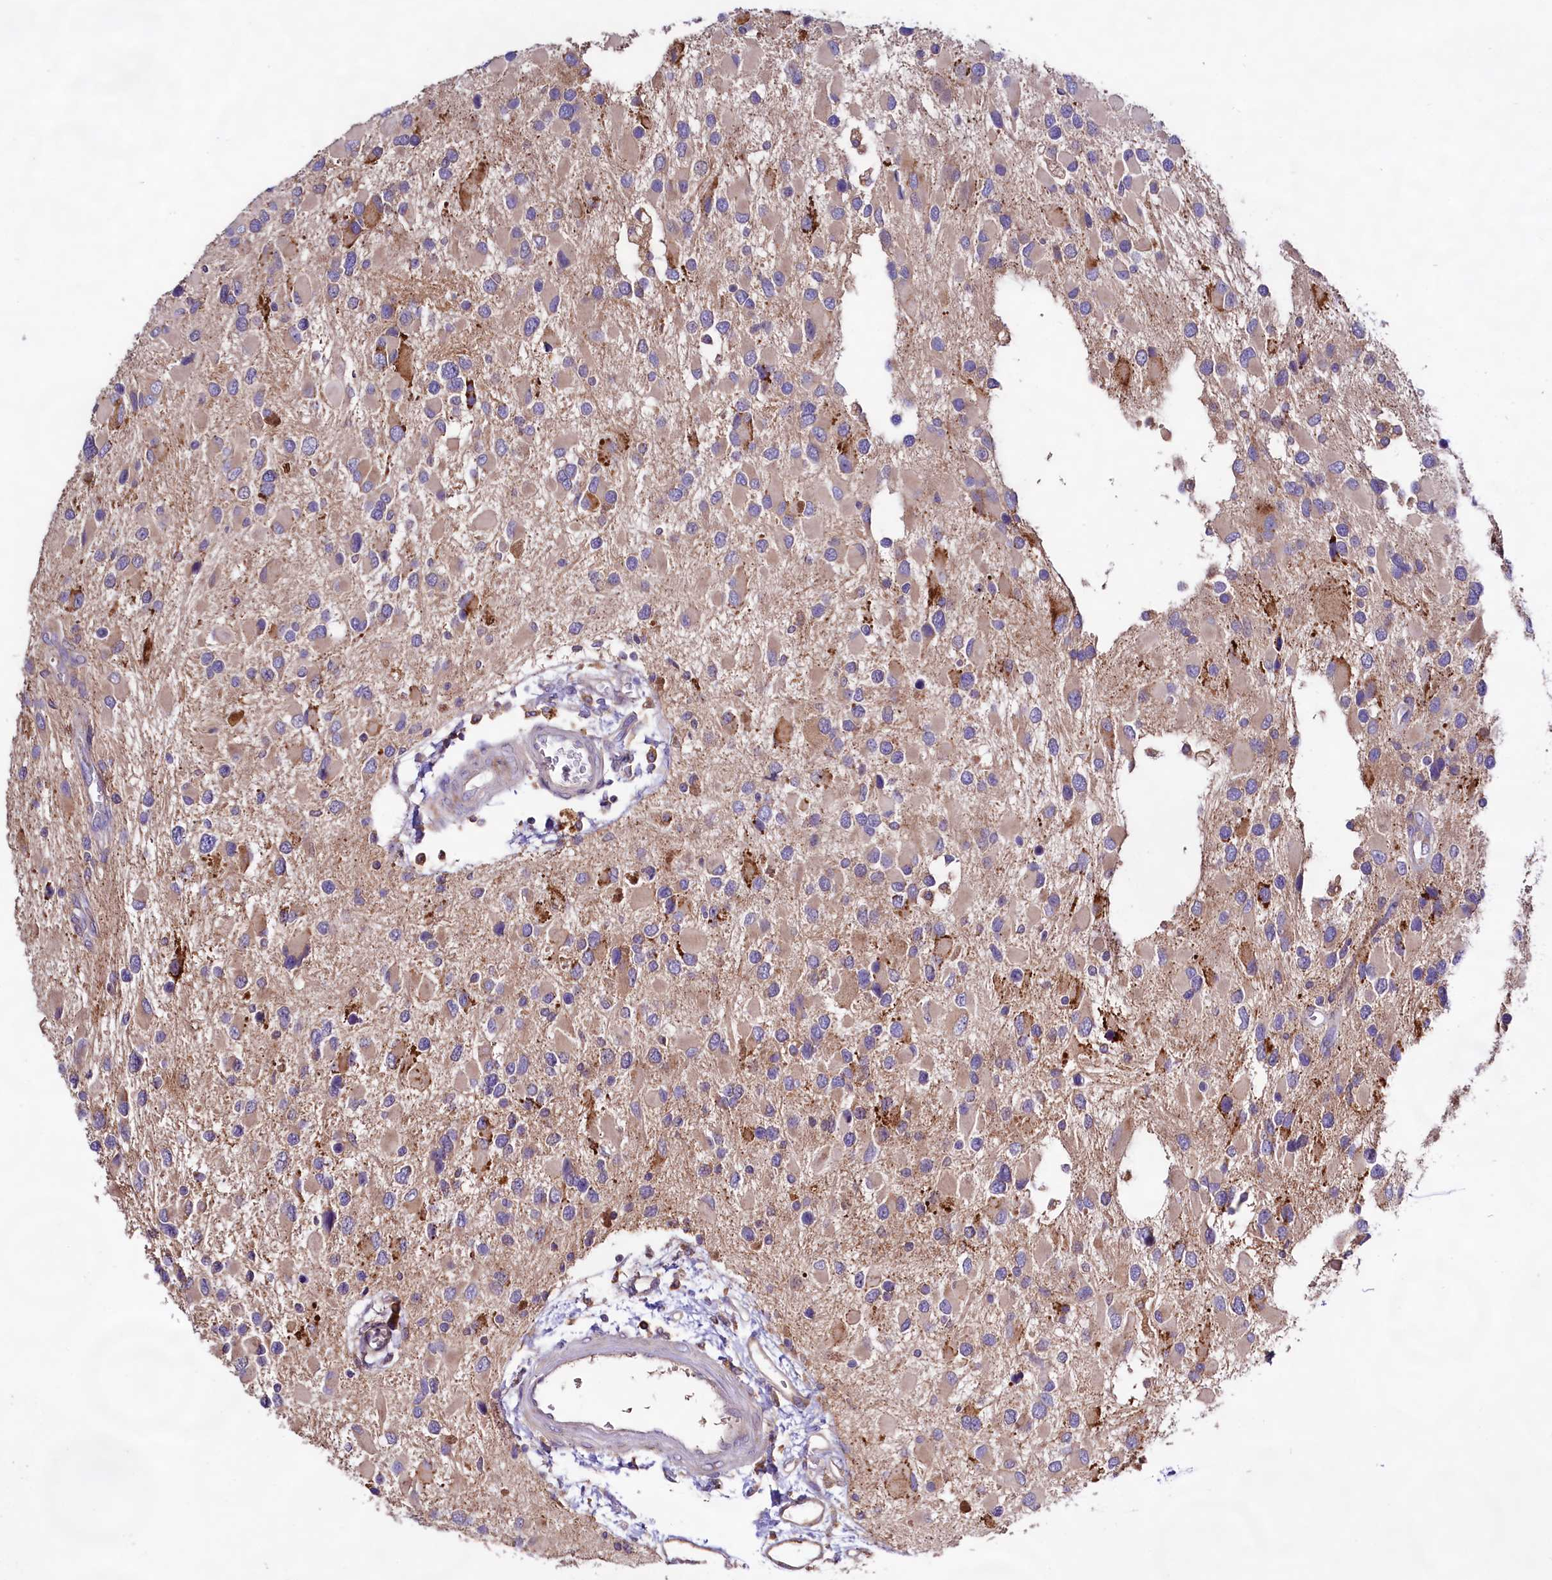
{"staining": {"intensity": "weak", "quantity": "<25%", "location": "cytoplasmic/membranous"}, "tissue": "glioma", "cell_type": "Tumor cells", "image_type": "cancer", "snomed": [{"axis": "morphology", "description": "Glioma, malignant, High grade"}, {"axis": "topography", "description": "Brain"}], "caption": "Malignant glioma (high-grade) was stained to show a protein in brown. There is no significant positivity in tumor cells.", "gene": "DMXL2", "patient": {"sex": "male", "age": 53}}